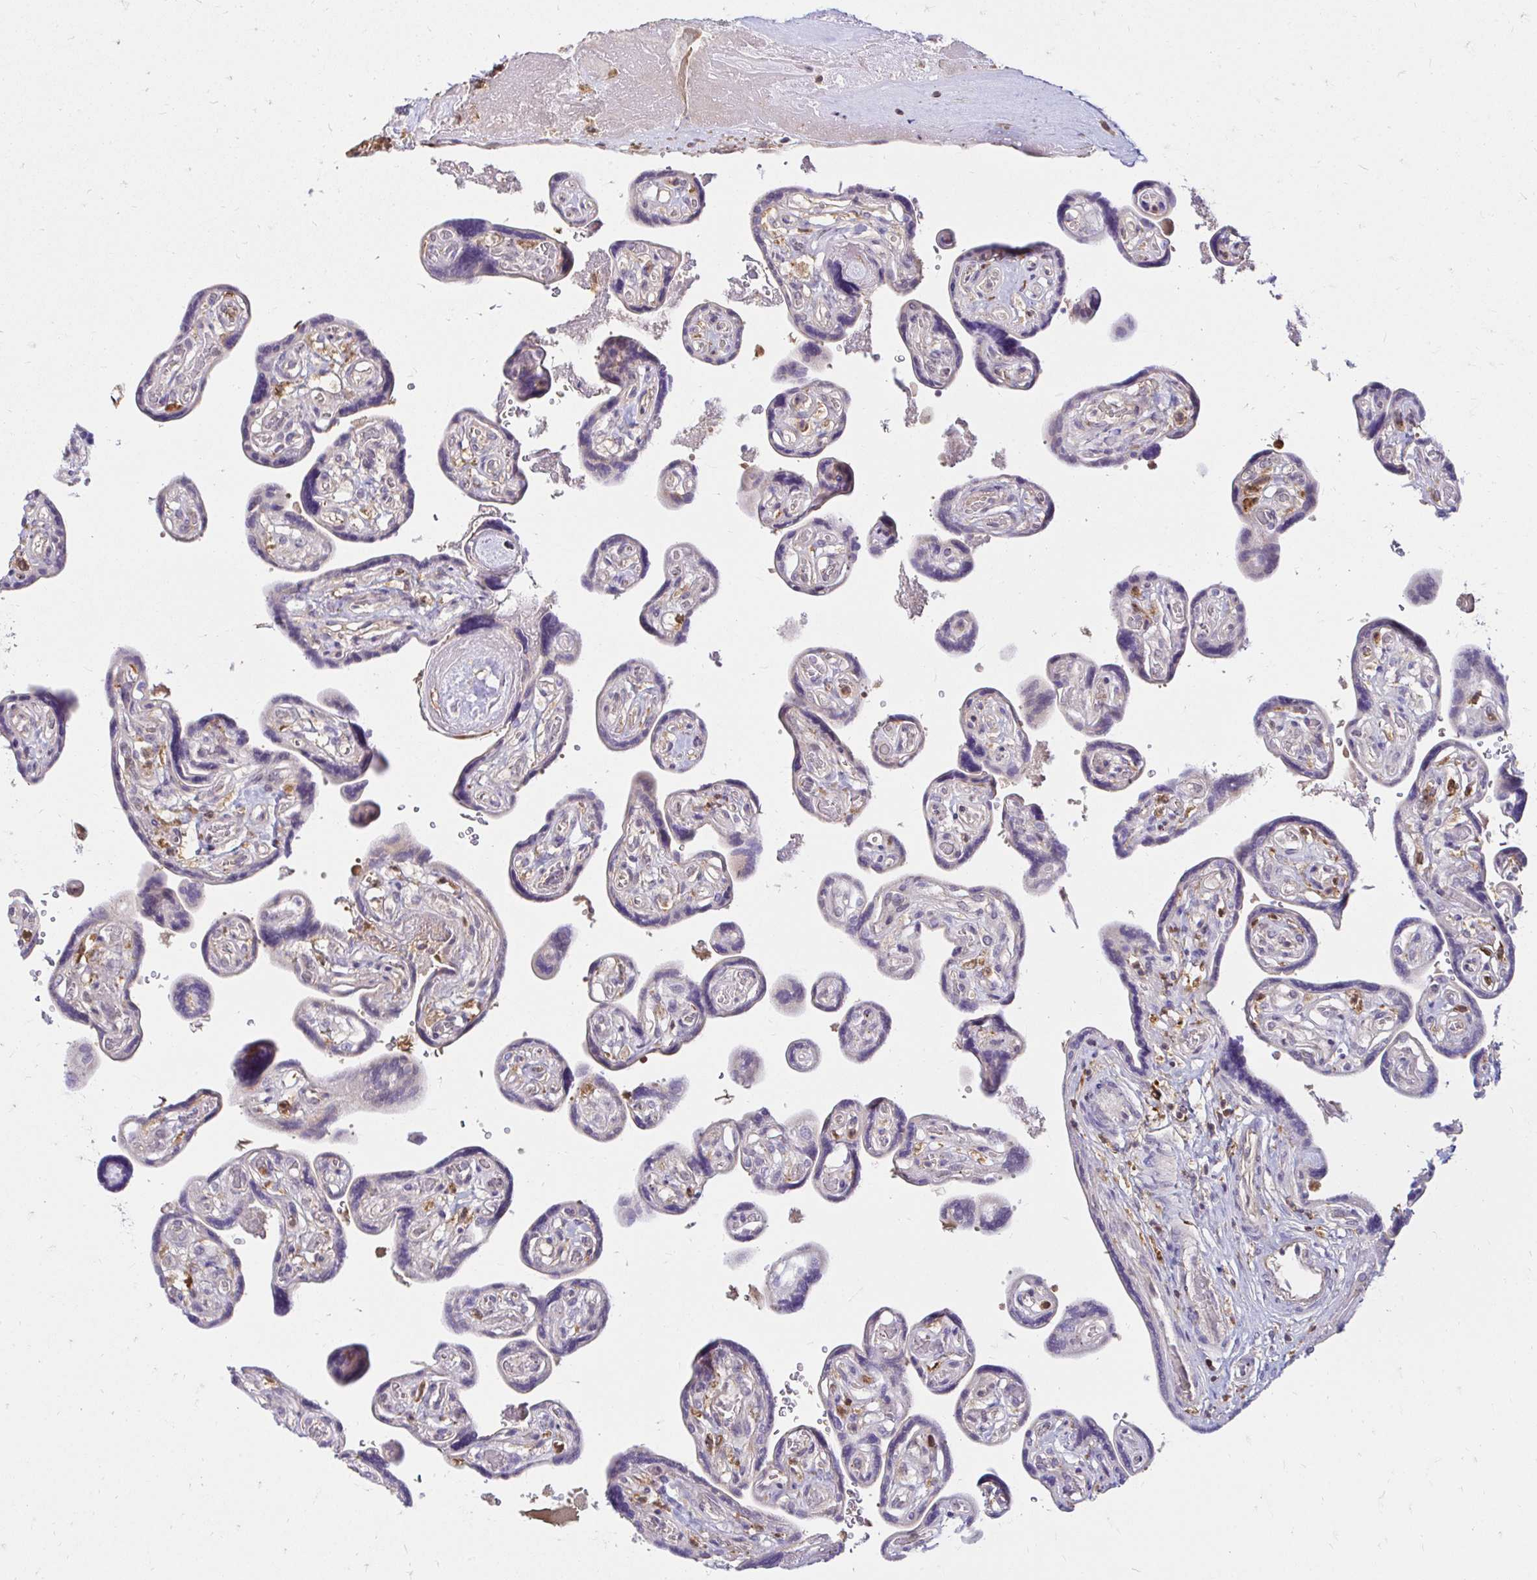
{"staining": {"intensity": "negative", "quantity": "none", "location": "none"}, "tissue": "placenta", "cell_type": "Trophoblastic cells", "image_type": "normal", "snomed": [{"axis": "morphology", "description": "Normal tissue, NOS"}, {"axis": "topography", "description": "Placenta"}], "caption": "The photomicrograph shows no staining of trophoblastic cells in normal placenta.", "gene": "PYCARD", "patient": {"sex": "female", "age": 32}}